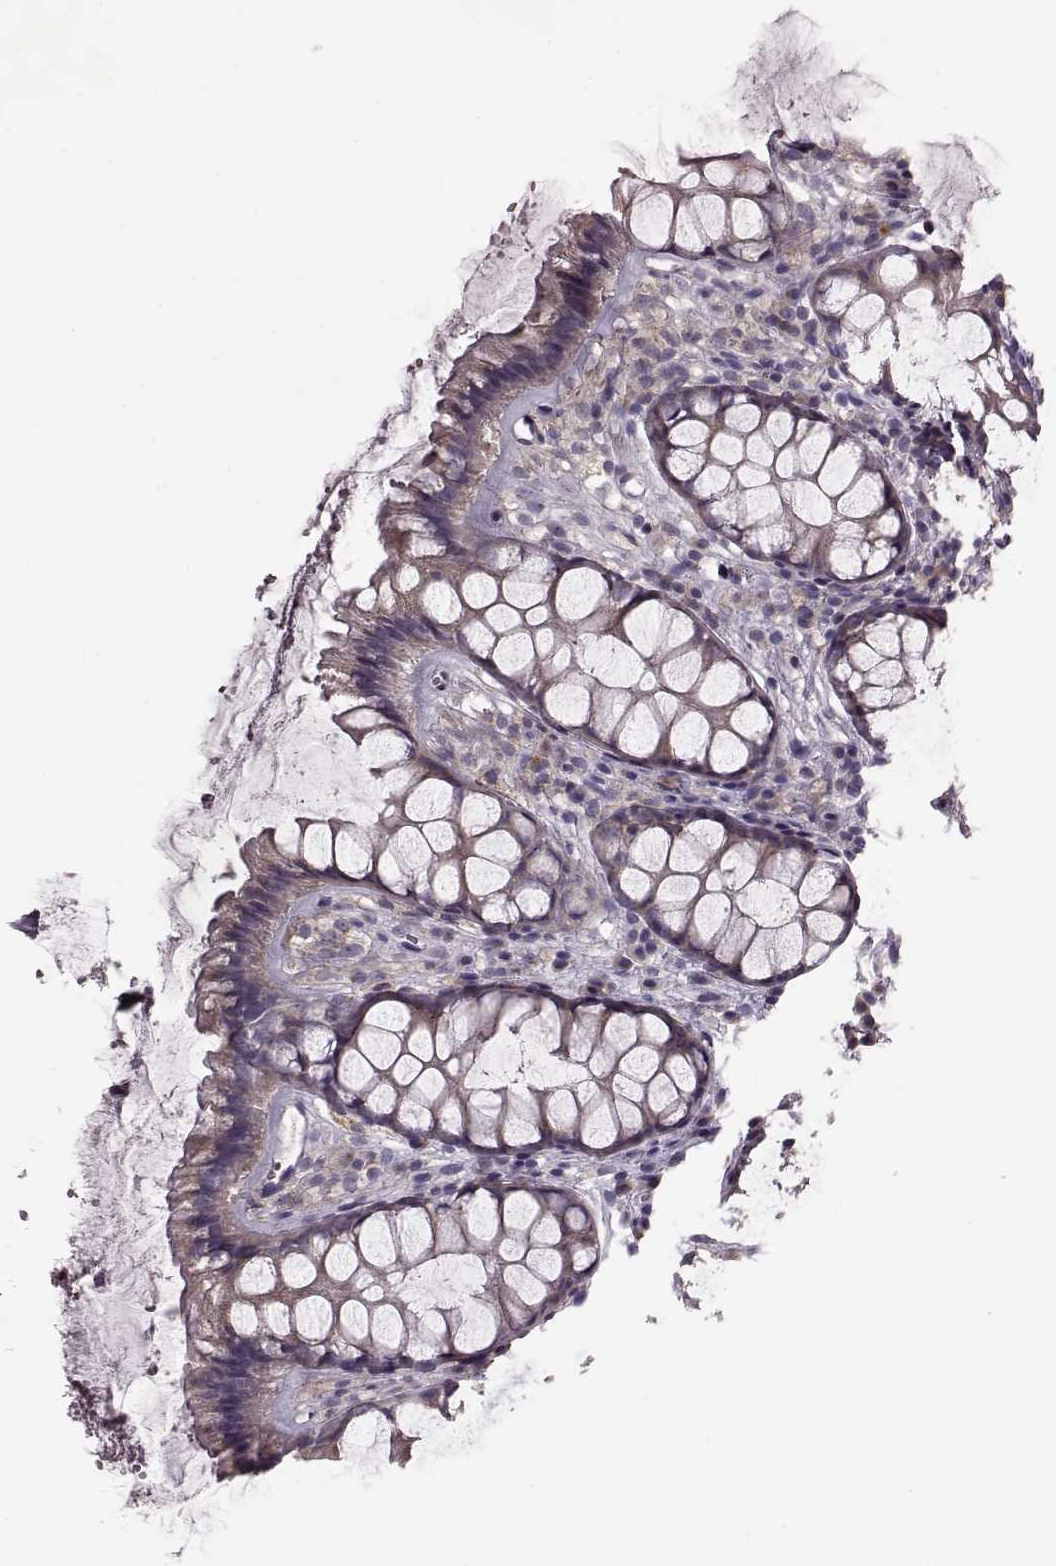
{"staining": {"intensity": "weak", "quantity": "25%-75%", "location": "cytoplasmic/membranous"}, "tissue": "rectum", "cell_type": "Glandular cells", "image_type": "normal", "snomed": [{"axis": "morphology", "description": "Normal tissue, NOS"}, {"axis": "topography", "description": "Rectum"}], "caption": "Brown immunohistochemical staining in unremarkable human rectum reveals weak cytoplasmic/membranous staining in approximately 25%-75% of glandular cells.", "gene": "SLC52A3", "patient": {"sex": "female", "age": 62}}